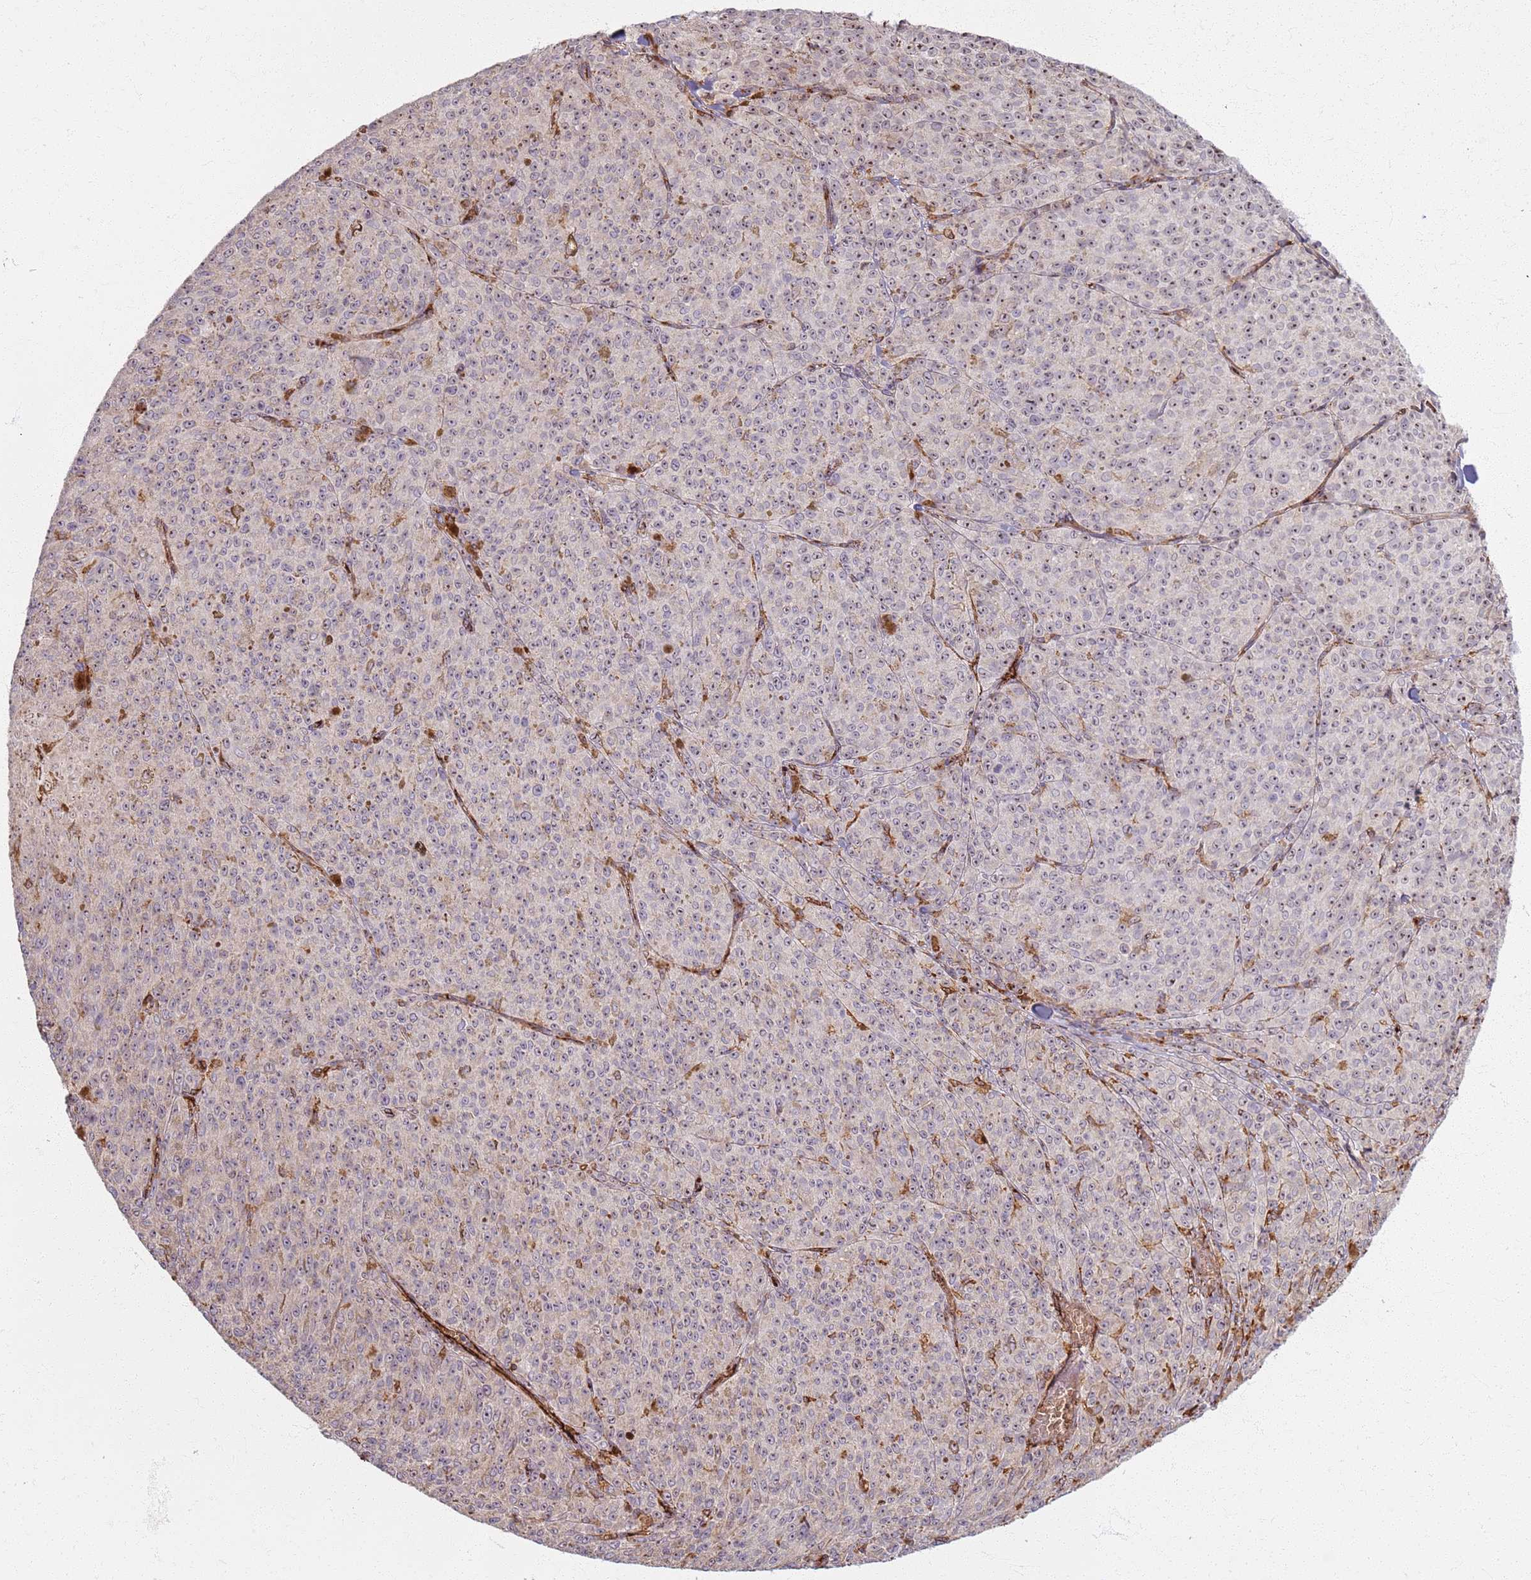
{"staining": {"intensity": "moderate", "quantity": "25%-75%", "location": "cytoplasmic/membranous,nuclear"}, "tissue": "melanoma", "cell_type": "Tumor cells", "image_type": "cancer", "snomed": [{"axis": "morphology", "description": "Malignant melanoma, NOS"}, {"axis": "topography", "description": "Skin"}], "caption": "Malignant melanoma was stained to show a protein in brown. There is medium levels of moderate cytoplasmic/membranous and nuclear positivity in approximately 25%-75% of tumor cells.", "gene": "KRI1", "patient": {"sex": "female", "age": 52}}